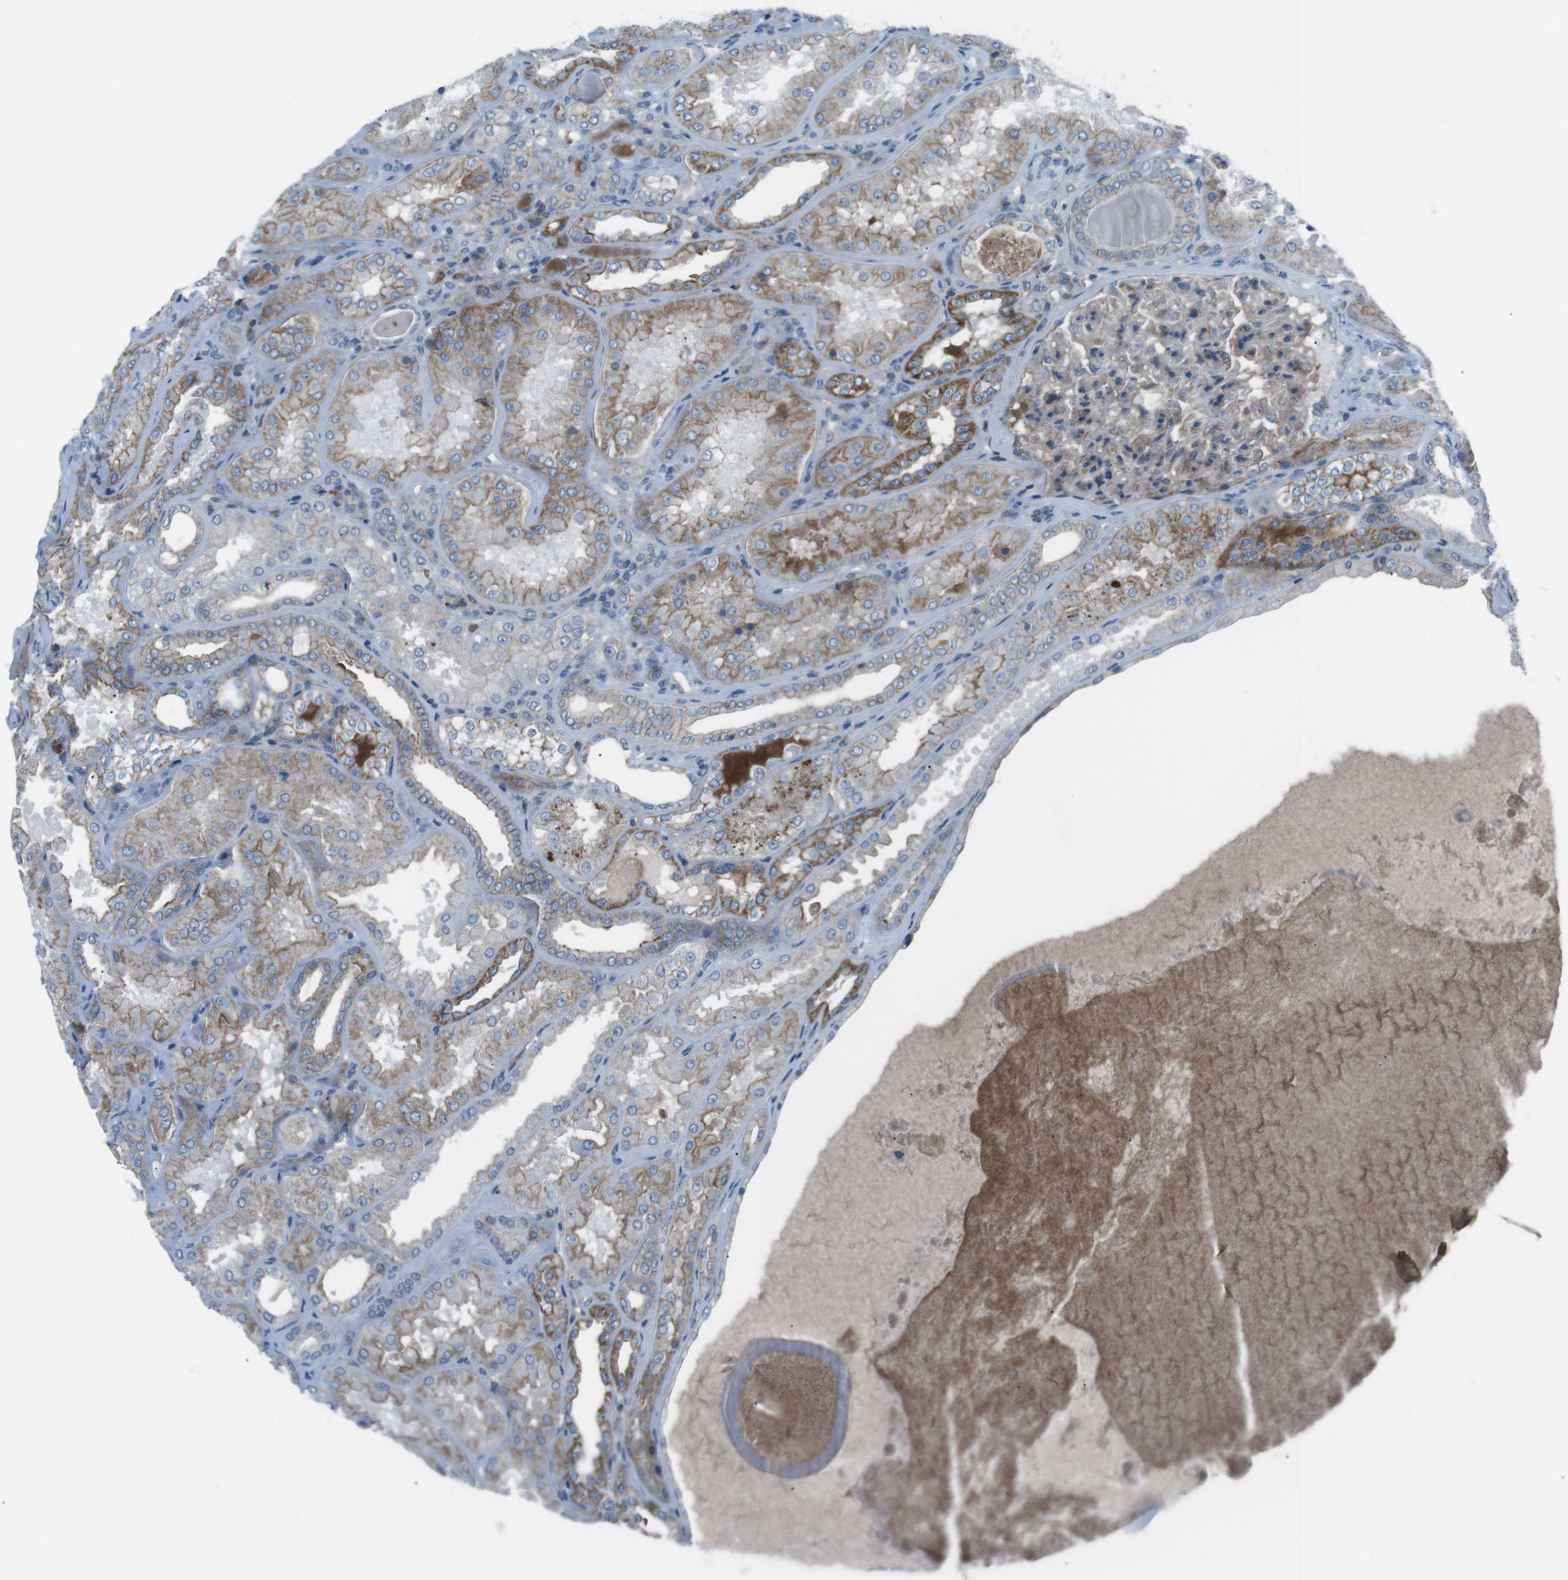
{"staining": {"intensity": "weak", "quantity": "25%-75%", "location": "cytoplasmic/membranous"}, "tissue": "kidney", "cell_type": "Cells in glomeruli", "image_type": "normal", "snomed": [{"axis": "morphology", "description": "Normal tissue, NOS"}, {"axis": "topography", "description": "Kidney"}], "caption": "The photomicrograph demonstrates immunohistochemical staining of unremarkable kidney. There is weak cytoplasmic/membranous positivity is seen in approximately 25%-75% of cells in glomeruli.", "gene": "SPTA1", "patient": {"sex": "female", "age": 56}}